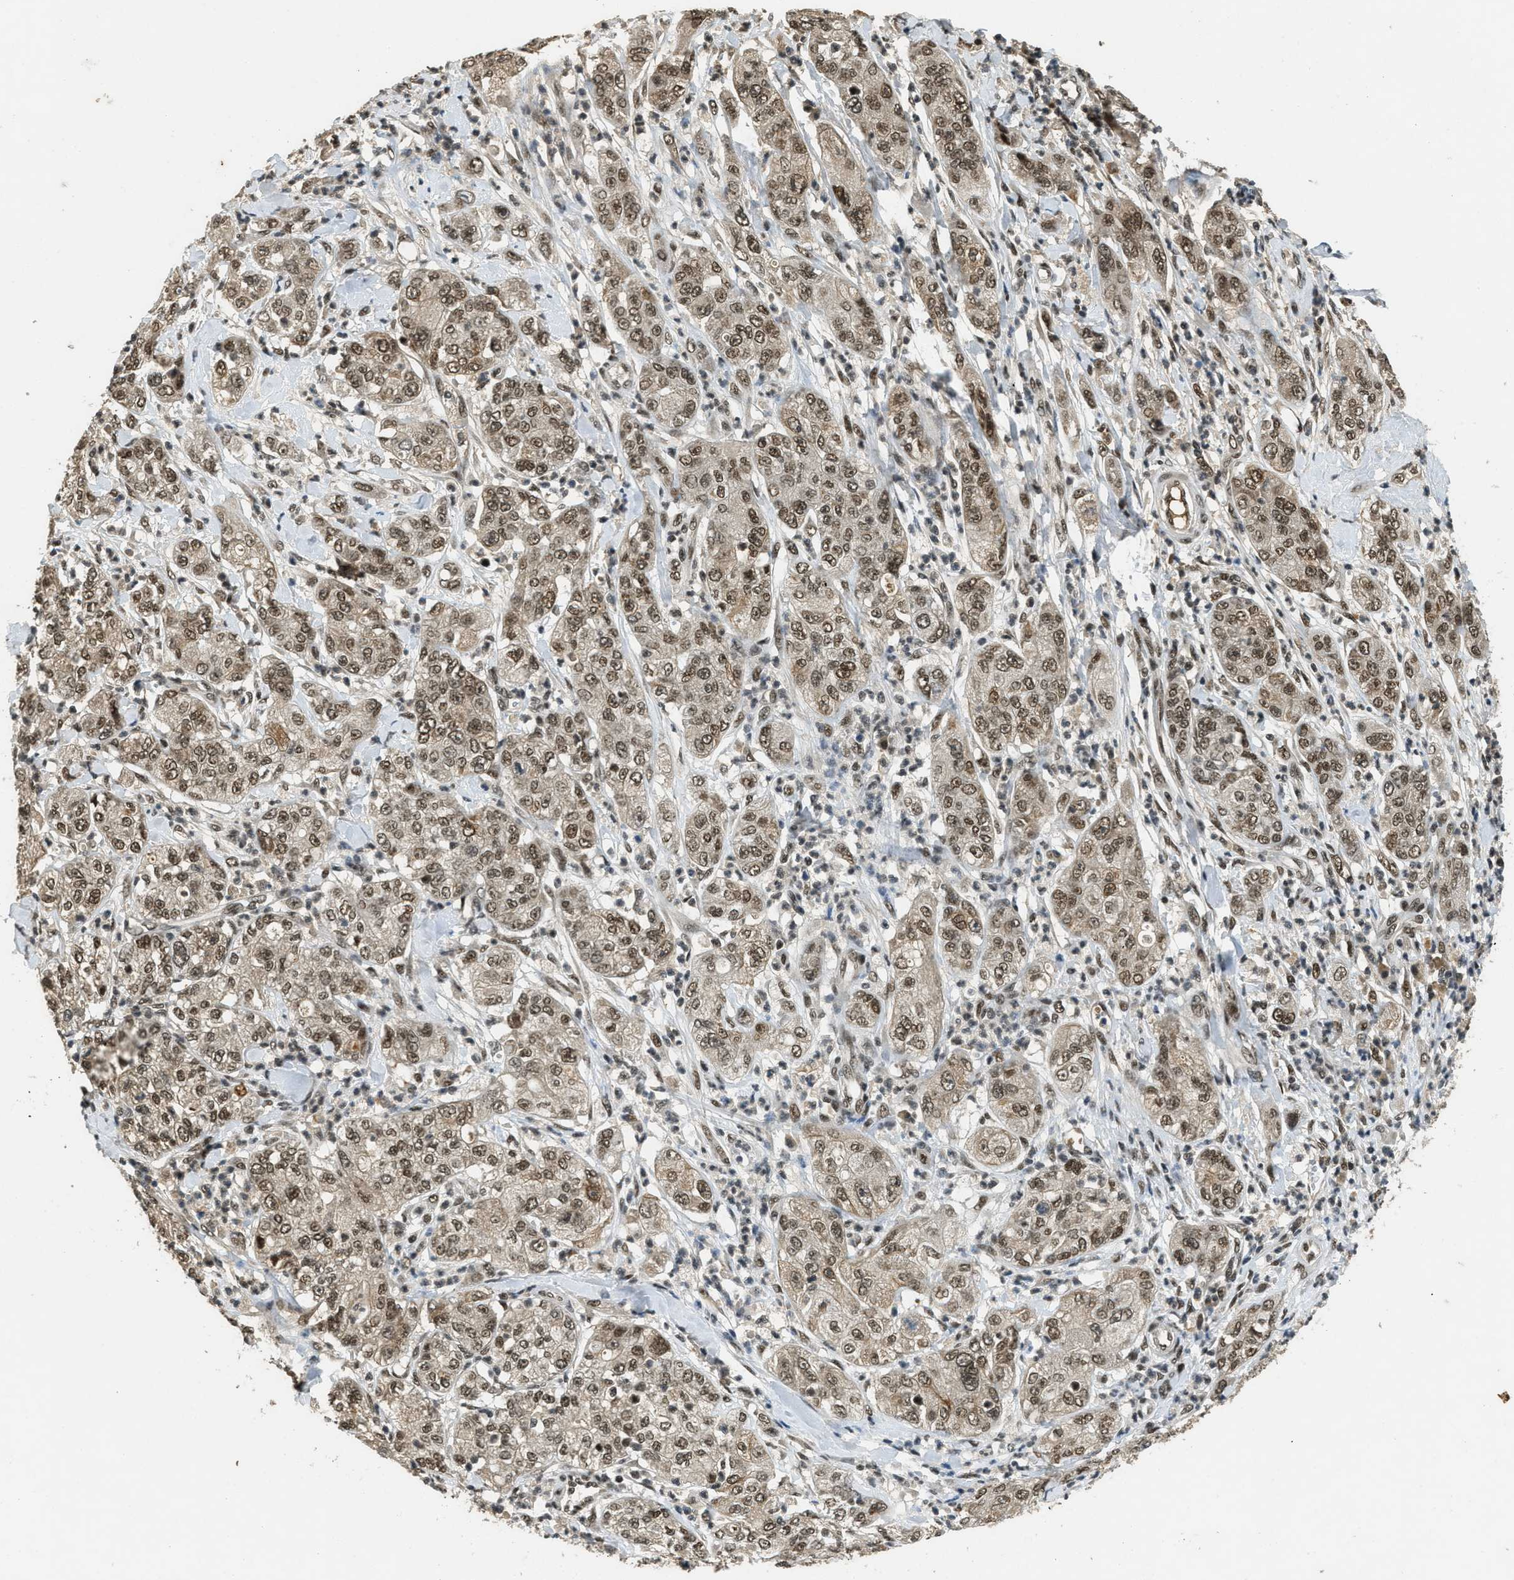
{"staining": {"intensity": "moderate", "quantity": ">75%", "location": "nuclear"}, "tissue": "pancreatic cancer", "cell_type": "Tumor cells", "image_type": "cancer", "snomed": [{"axis": "morphology", "description": "Adenocarcinoma, NOS"}, {"axis": "topography", "description": "Pancreas"}], "caption": "A brown stain highlights moderate nuclear staining of a protein in pancreatic cancer (adenocarcinoma) tumor cells. The staining is performed using DAB (3,3'-diaminobenzidine) brown chromogen to label protein expression. The nuclei are counter-stained blue using hematoxylin.", "gene": "ZNF148", "patient": {"sex": "female", "age": 78}}